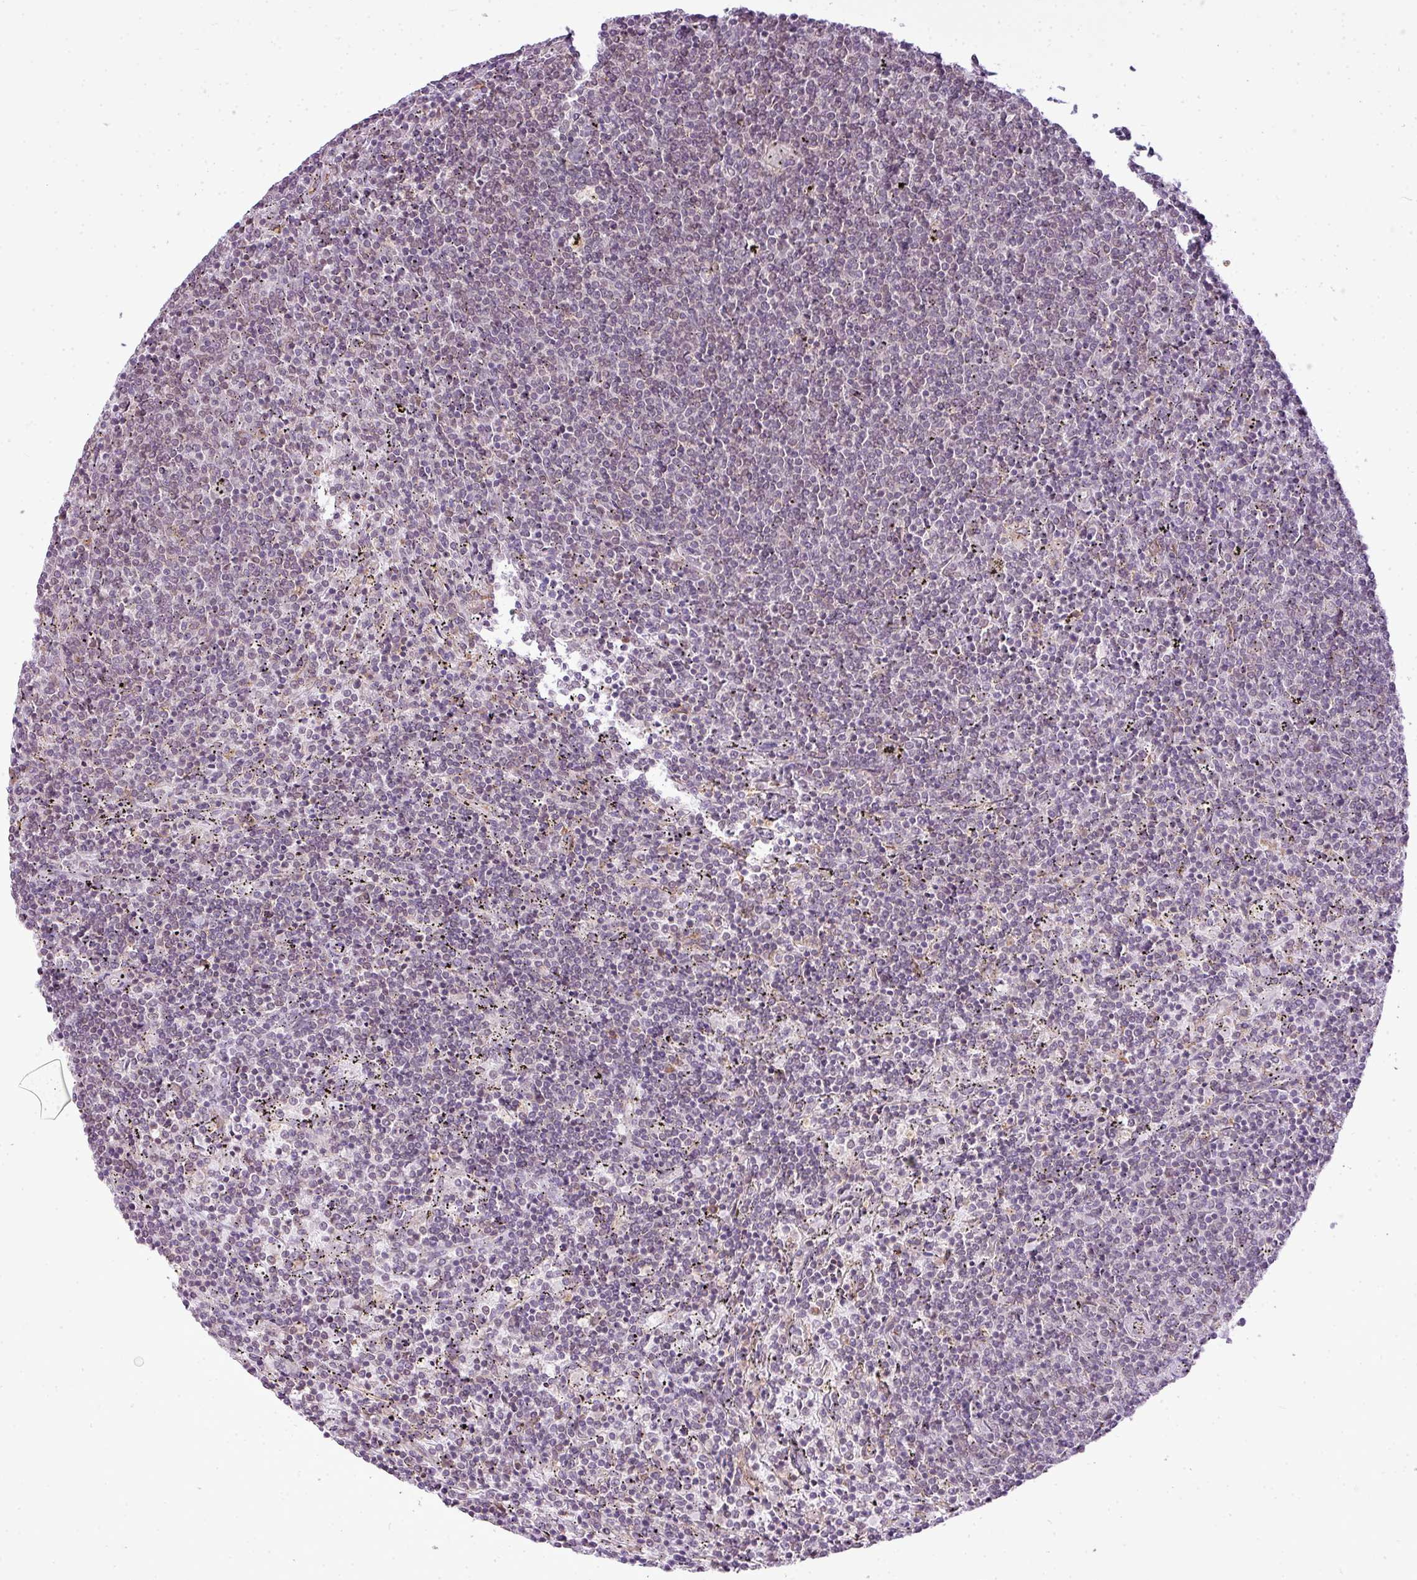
{"staining": {"intensity": "negative", "quantity": "none", "location": "none"}, "tissue": "lymphoma", "cell_type": "Tumor cells", "image_type": "cancer", "snomed": [{"axis": "morphology", "description": "Malignant lymphoma, non-Hodgkin's type, Low grade"}, {"axis": "topography", "description": "Spleen"}], "caption": "Tumor cells are negative for brown protein staining in lymphoma.", "gene": "COX18", "patient": {"sex": "female", "age": 50}}